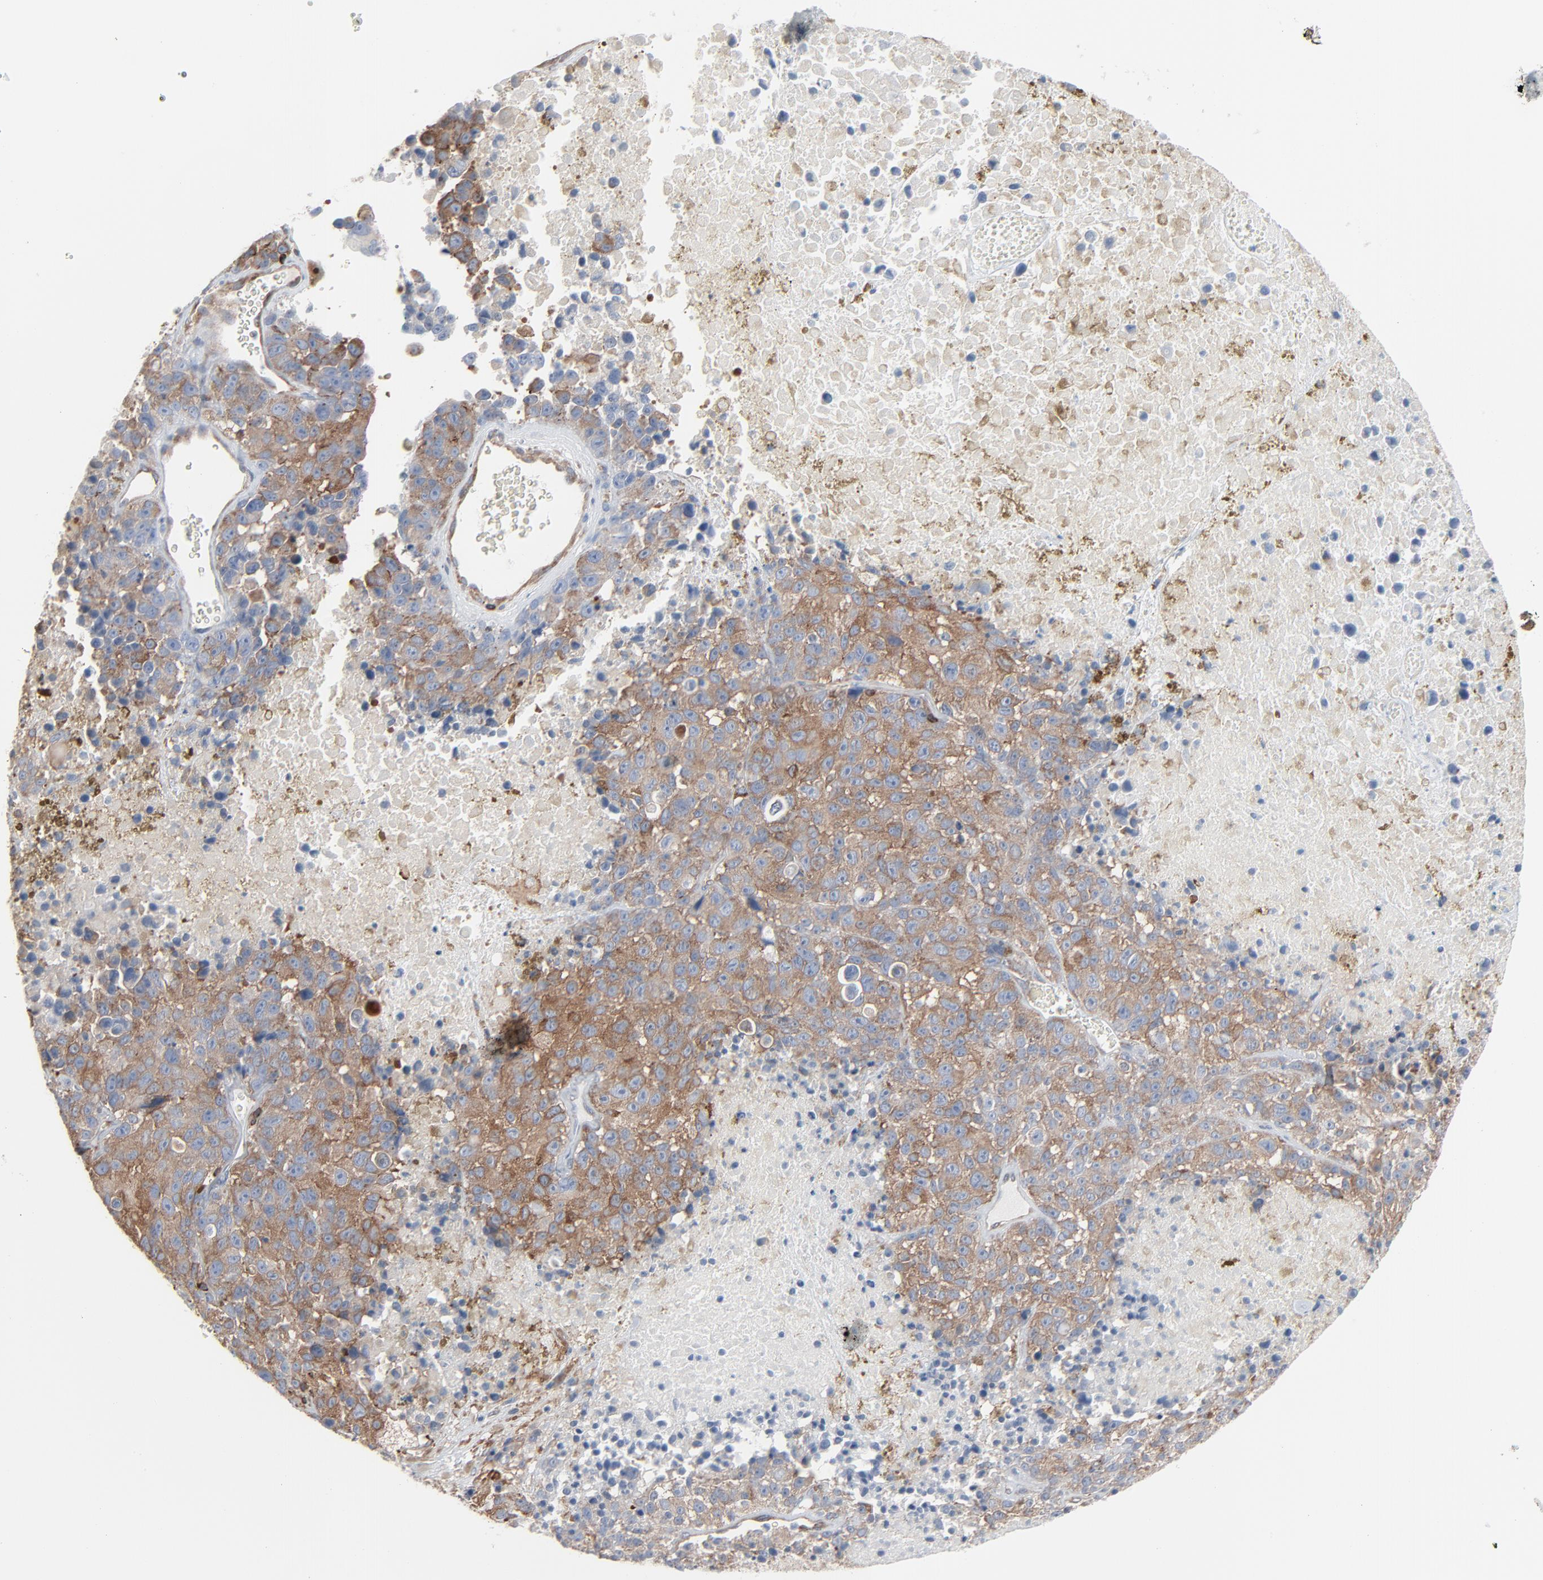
{"staining": {"intensity": "strong", "quantity": ">75%", "location": "cytoplasmic/membranous"}, "tissue": "melanoma", "cell_type": "Tumor cells", "image_type": "cancer", "snomed": [{"axis": "morphology", "description": "Malignant melanoma, Metastatic site"}, {"axis": "topography", "description": "Cerebral cortex"}], "caption": "This histopathology image exhibits immunohistochemistry staining of malignant melanoma (metastatic site), with high strong cytoplasmic/membranous staining in approximately >75% of tumor cells.", "gene": "OPTN", "patient": {"sex": "female", "age": 52}}